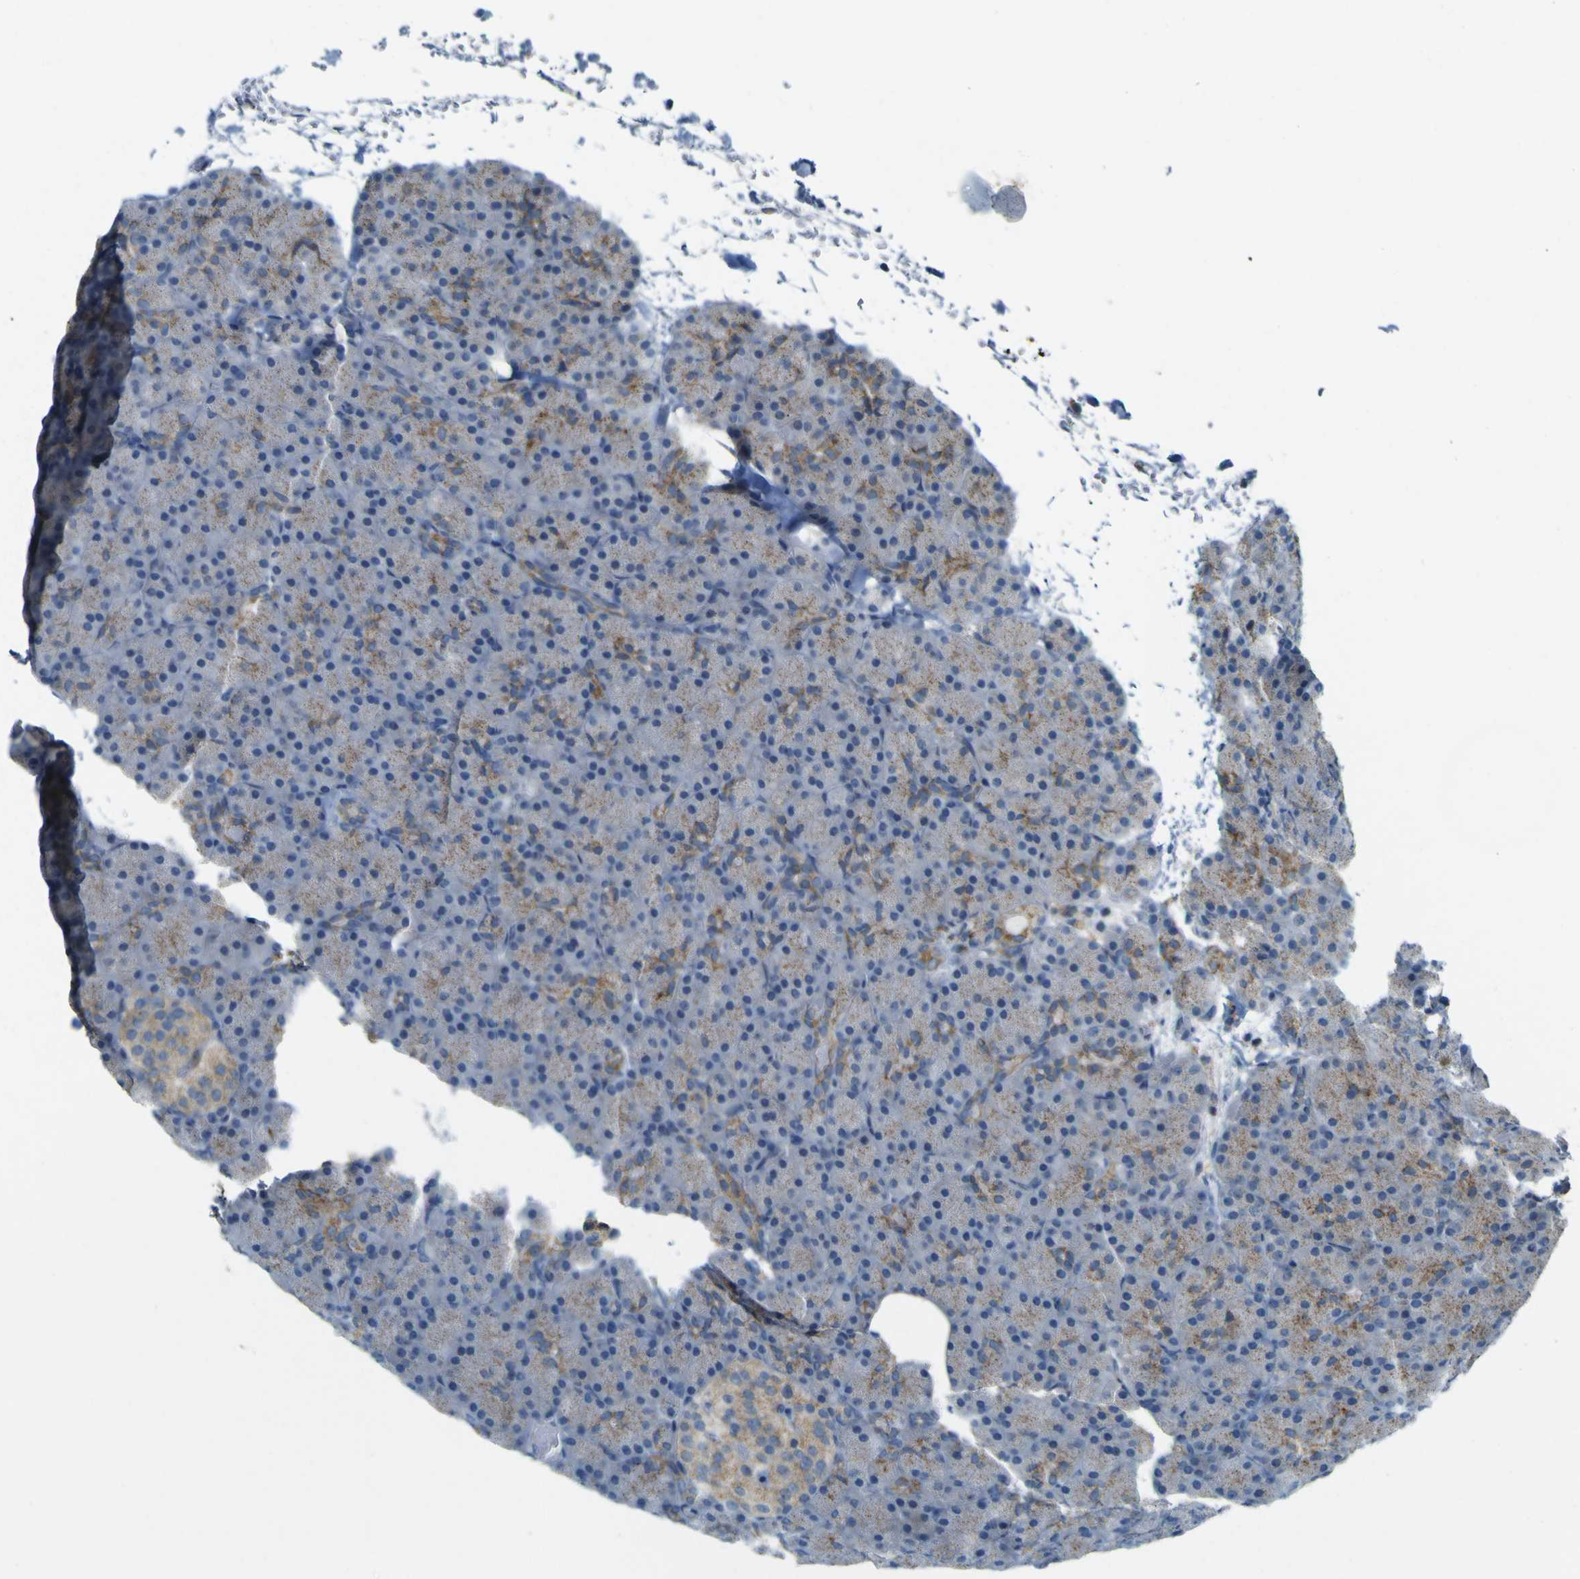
{"staining": {"intensity": "weak", "quantity": ">75%", "location": "cytoplasmic/membranous"}, "tissue": "pancreas", "cell_type": "Exocrine glandular cells", "image_type": "normal", "snomed": [{"axis": "morphology", "description": "Normal tissue, NOS"}, {"axis": "topography", "description": "Pancreas"}], "caption": "Immunohistochemical staining of benign pancreas exhibits >75% levels of weak cytoplasmic/membranous protein staining in about >75% of exocrine glandular cells. Using DAB (brown) and hematoxylin (blue) stains, captured at high magnification using brightfield microscopy.", "gene": "ACBD5", "patient": {"sex": "female", "age": 43}}